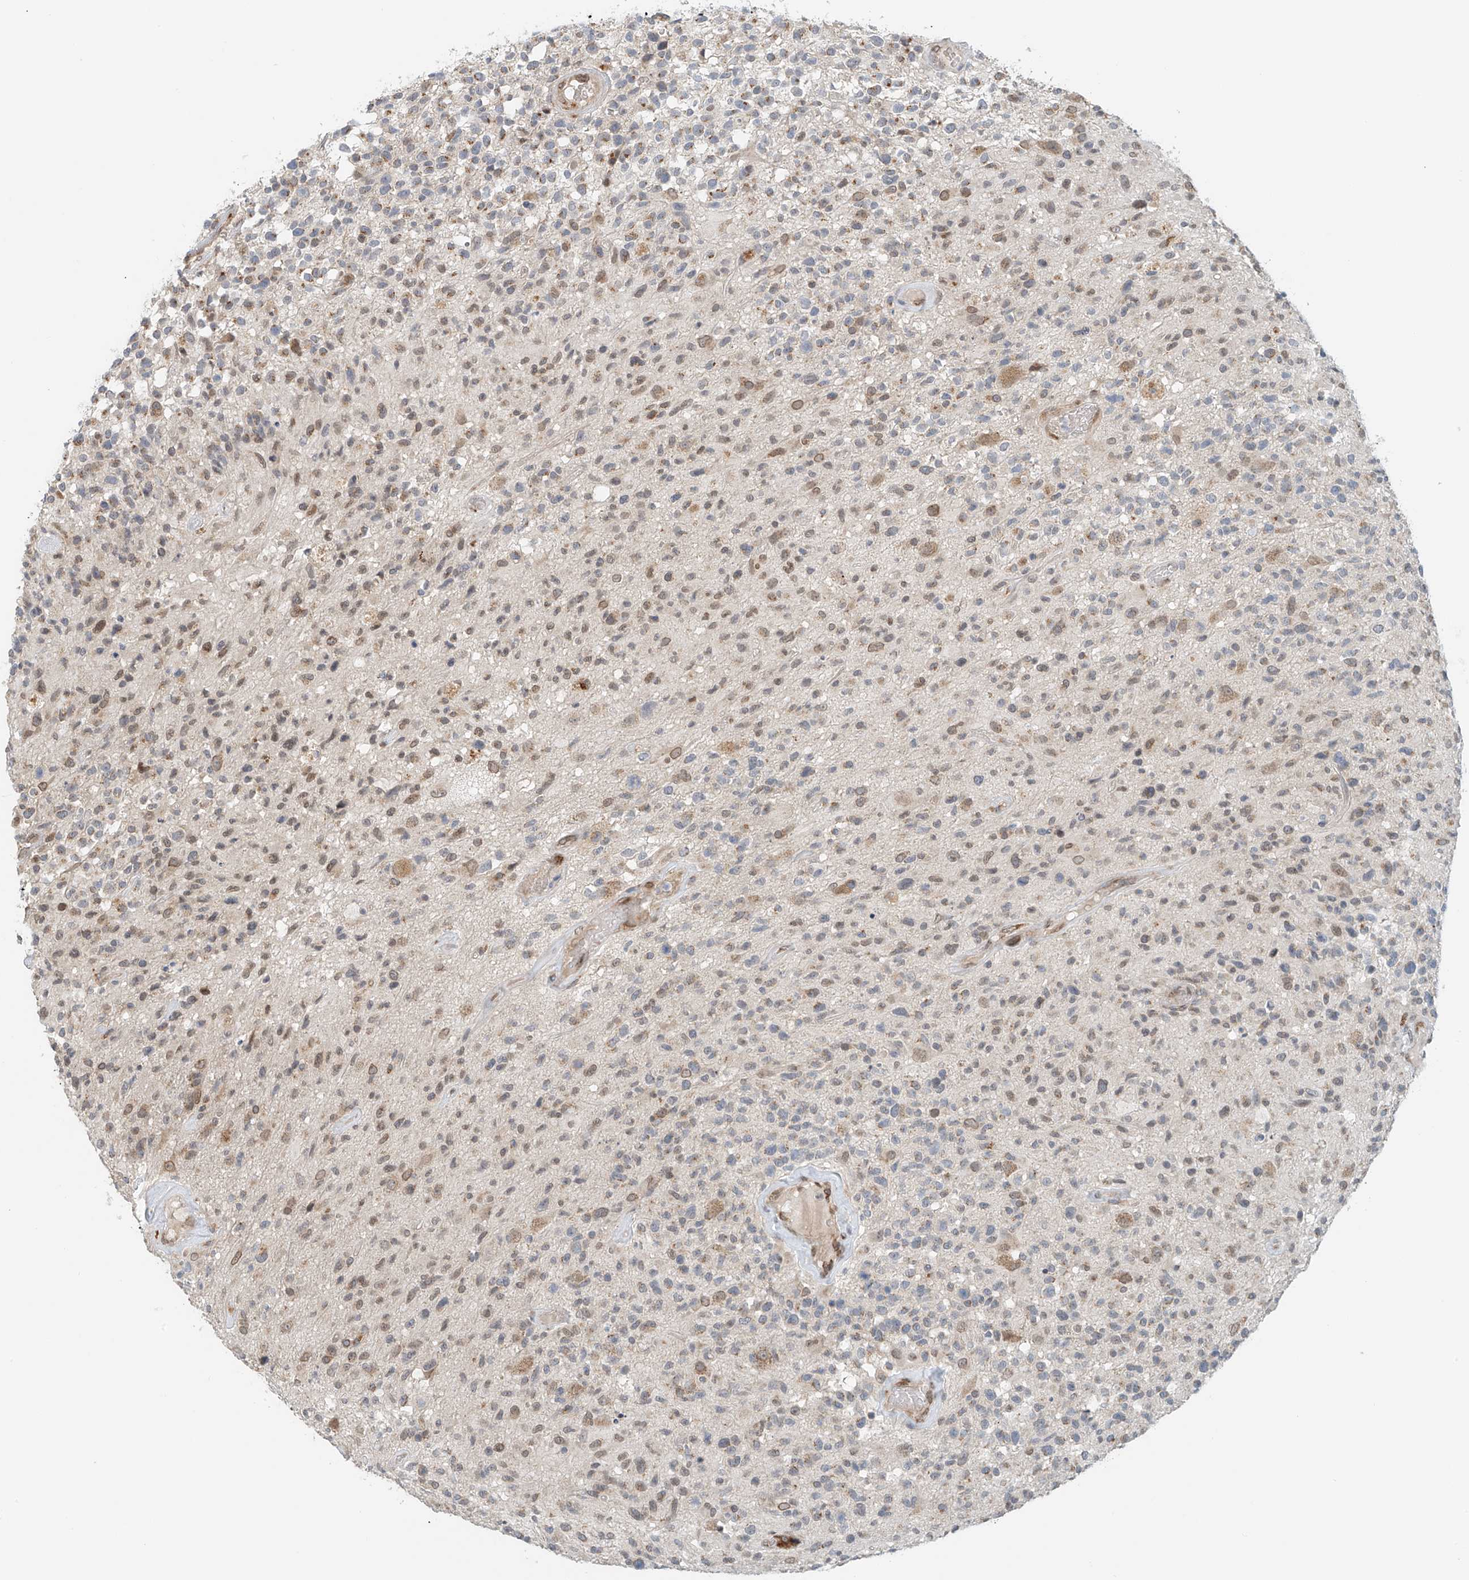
{"staining": {"intensity": "weak", "quantity": "25%-75%", "location": "cytoplasmic/membranous,nuclear"}, "tissue": "glioma", "cell_type": "Tumor cells", "image_type": "cancer", "snomed": [{"axis": "morphology", "description": "Glioma, malignant, High grade"}, {"axis": "morphology", "description": "Glioblastoma, NOS"}, {"axis": "topography", "description": "Brain"}], "caption": "Weak cytoplasmic/membranous and nuclear positivity is identified in about 25%-75% of tumor cells in glioblastoma.", "gene": "STARD9", "patient": {"sex": "male", "age": 60}}